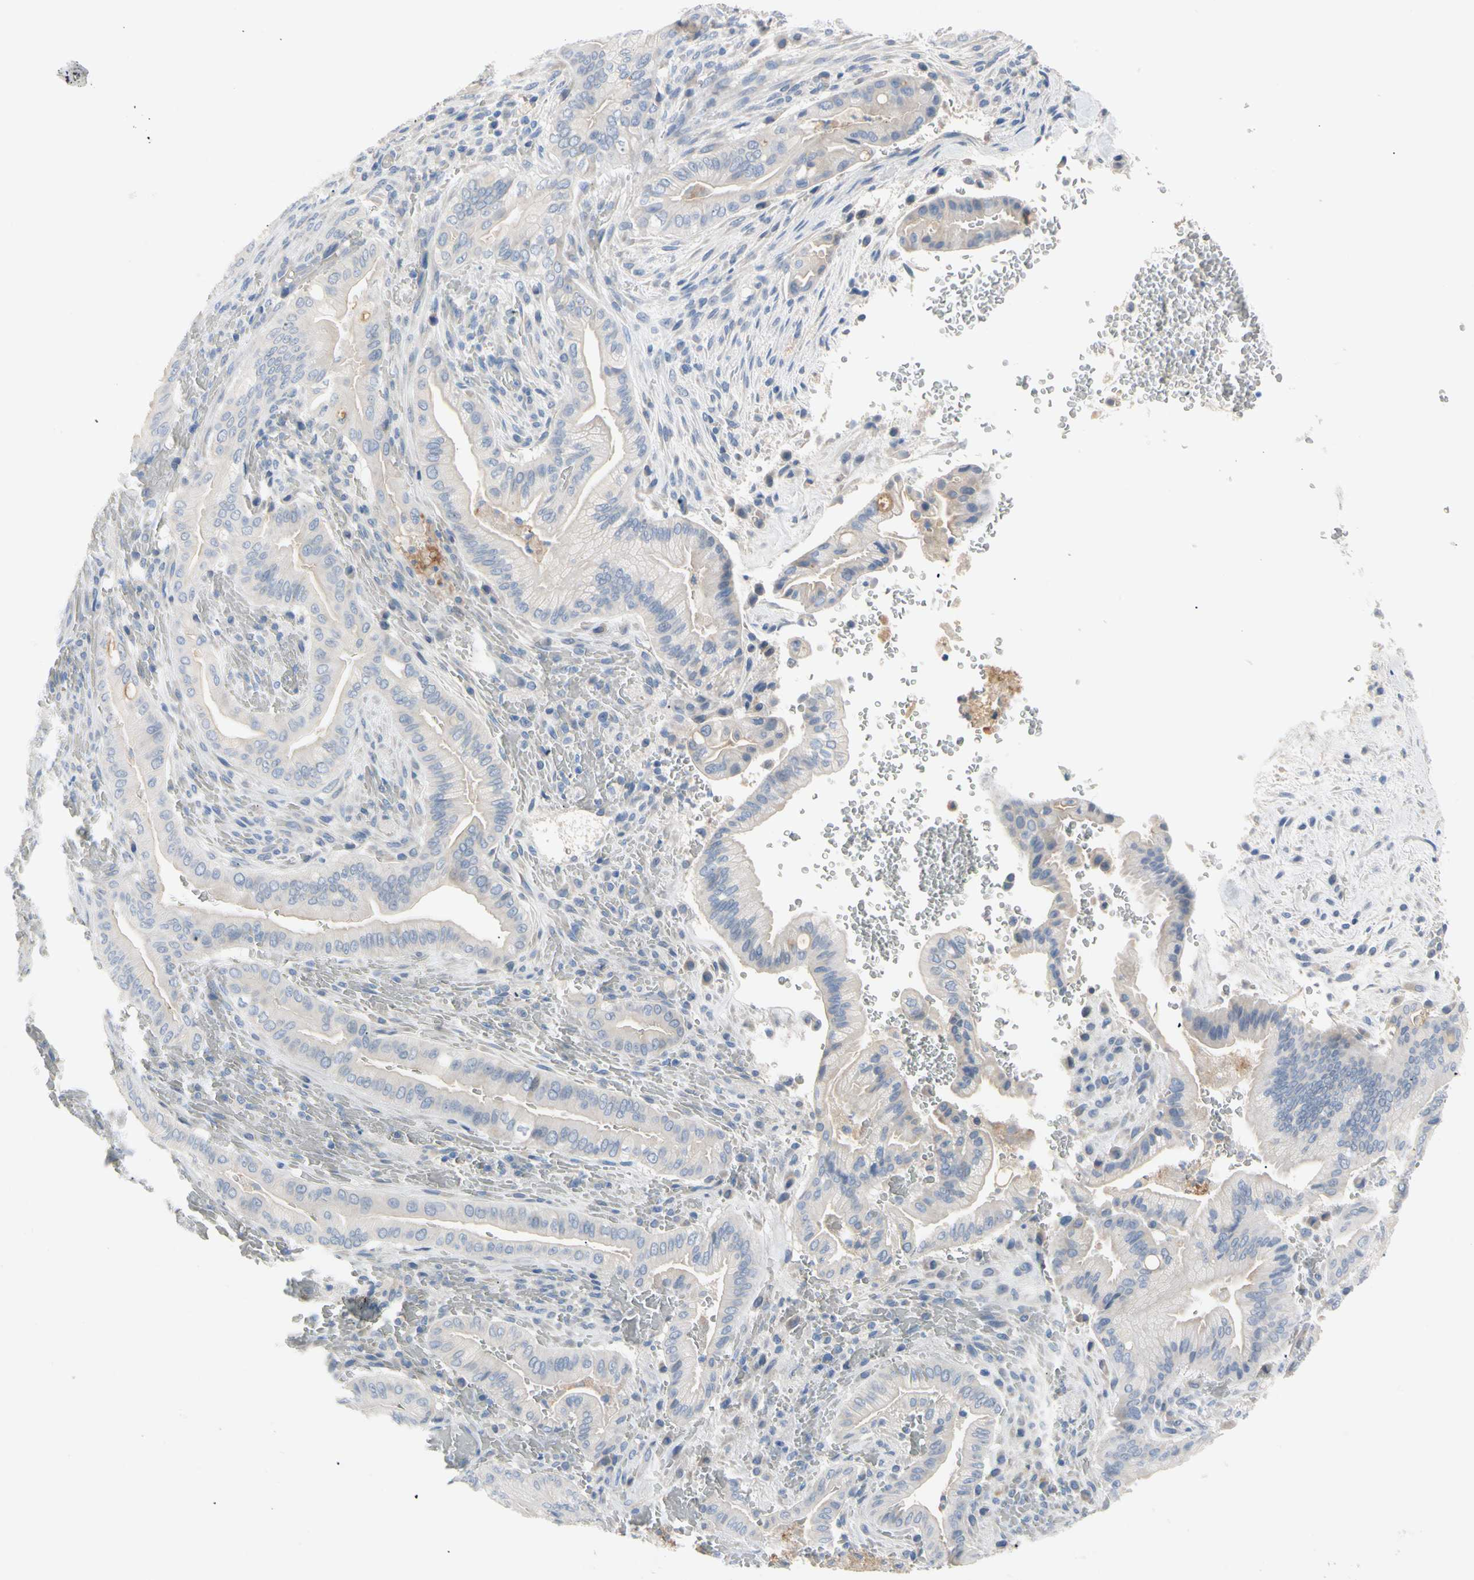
{"staining": {"intensity": "negative", "quantity": "none", "location": "none"}, "tissue": "liver cancer", "cell_type": "Tumor cells", "image_type": "cancer", "snomed": [{"axis": "morphology", "description": "Cholangiocarcinoma"}, {"axis": "topography", "description": "Liver"}], "caption": "The micrograph demonstrates no staining of tumor cells in cholangiocarcinoma (liver).", "gene": "MARK1", "patient": {"sex": "female", "age": 68}}